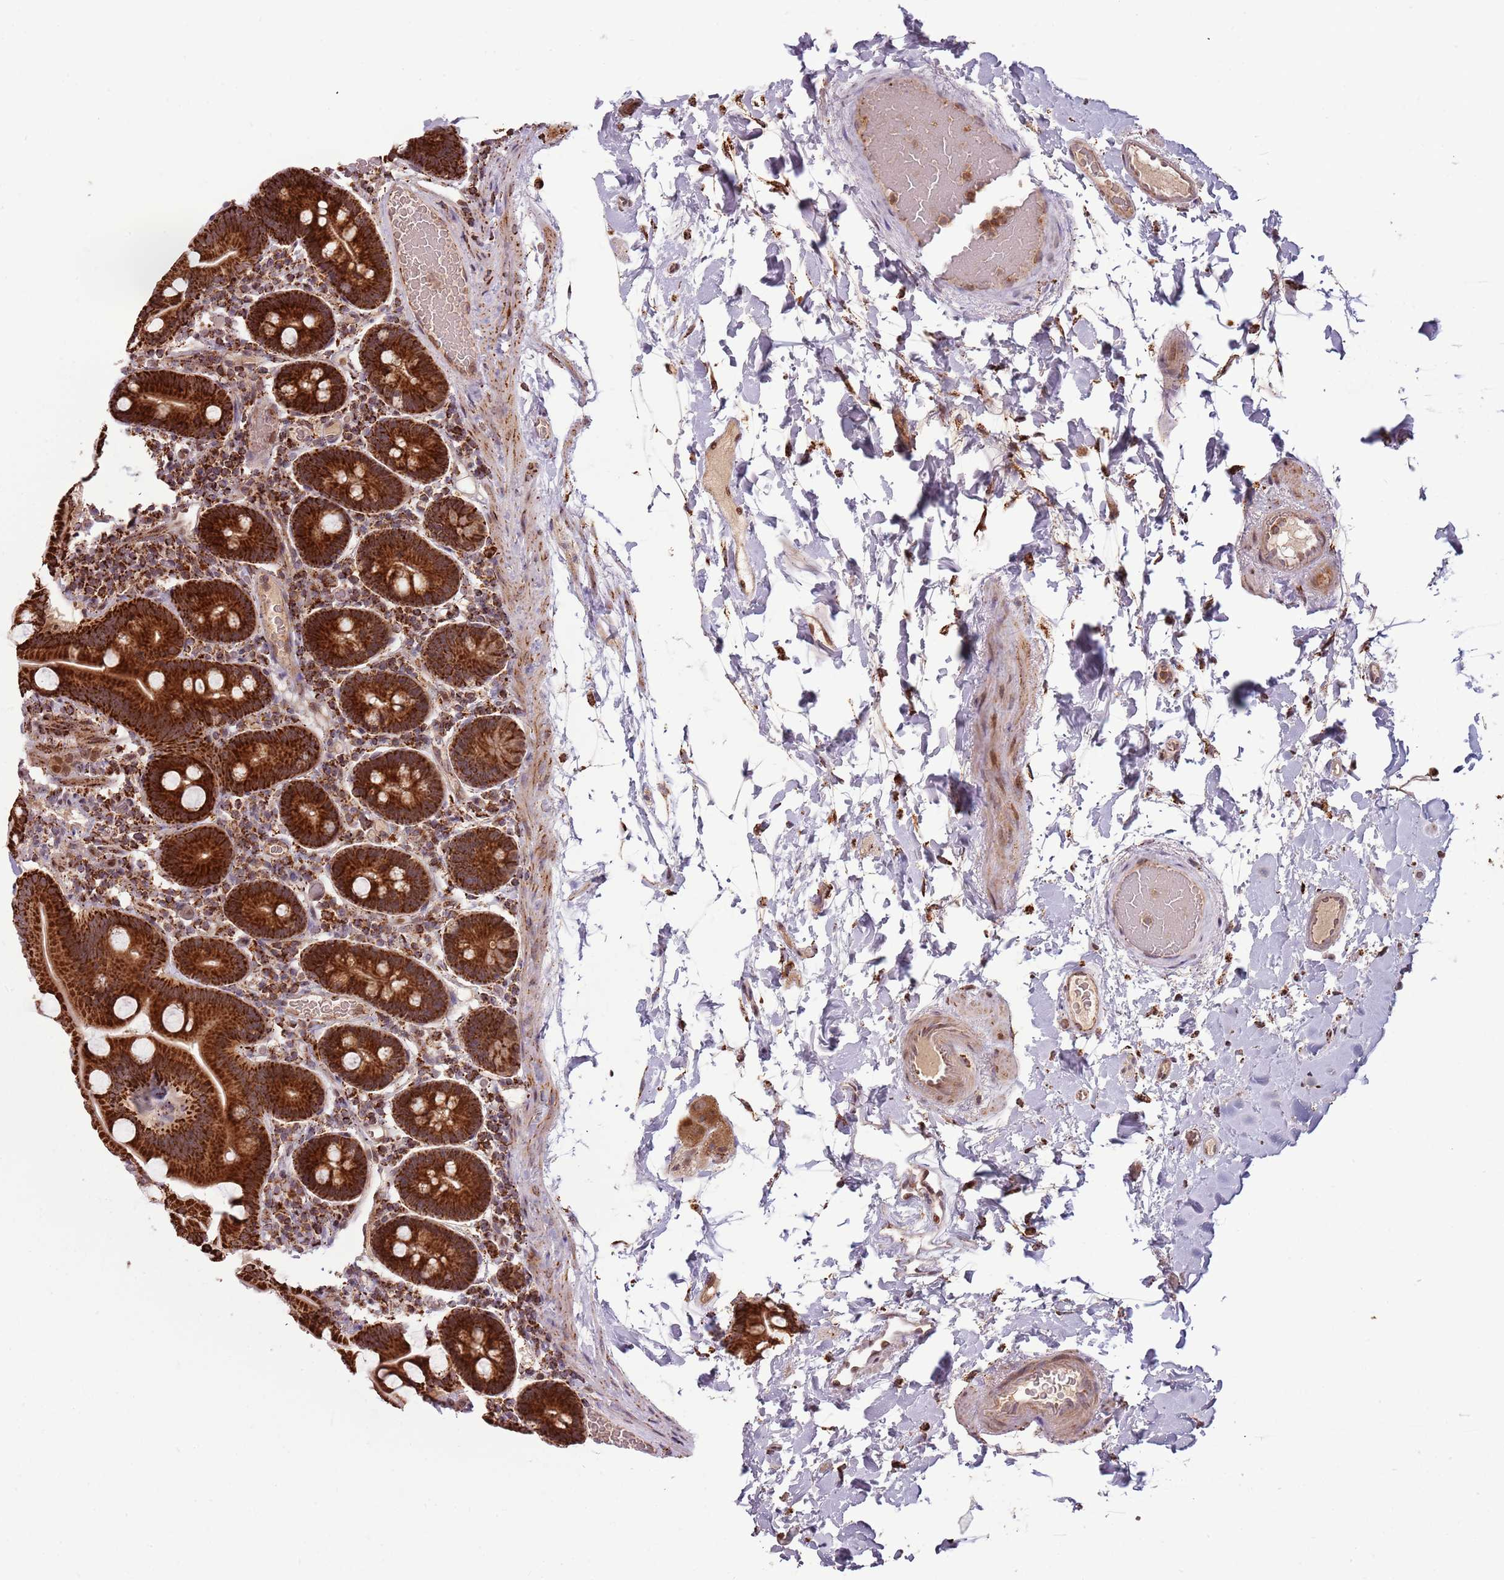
{"staining": {"intensity": "strong", "quantity": ">75%", "location": "cytoplasmic/membranous"}, "tissue": "duodenum", "cell_type": "Glandular cells", "image_type": "normal", "snomed": [{"axis": "morphology", "description": "Normal tissue, NOS"}, {"axis": "topography", "description": "Duodenum"}], "caption": "Immunohistochemical staining of benign duodenum displays >75% levels of strong cytoplasmic/membranous protein staining in approximately >75% of glandular cells.", "gene": "ULK3", "patient": {"sex": "male", "age": 55}}